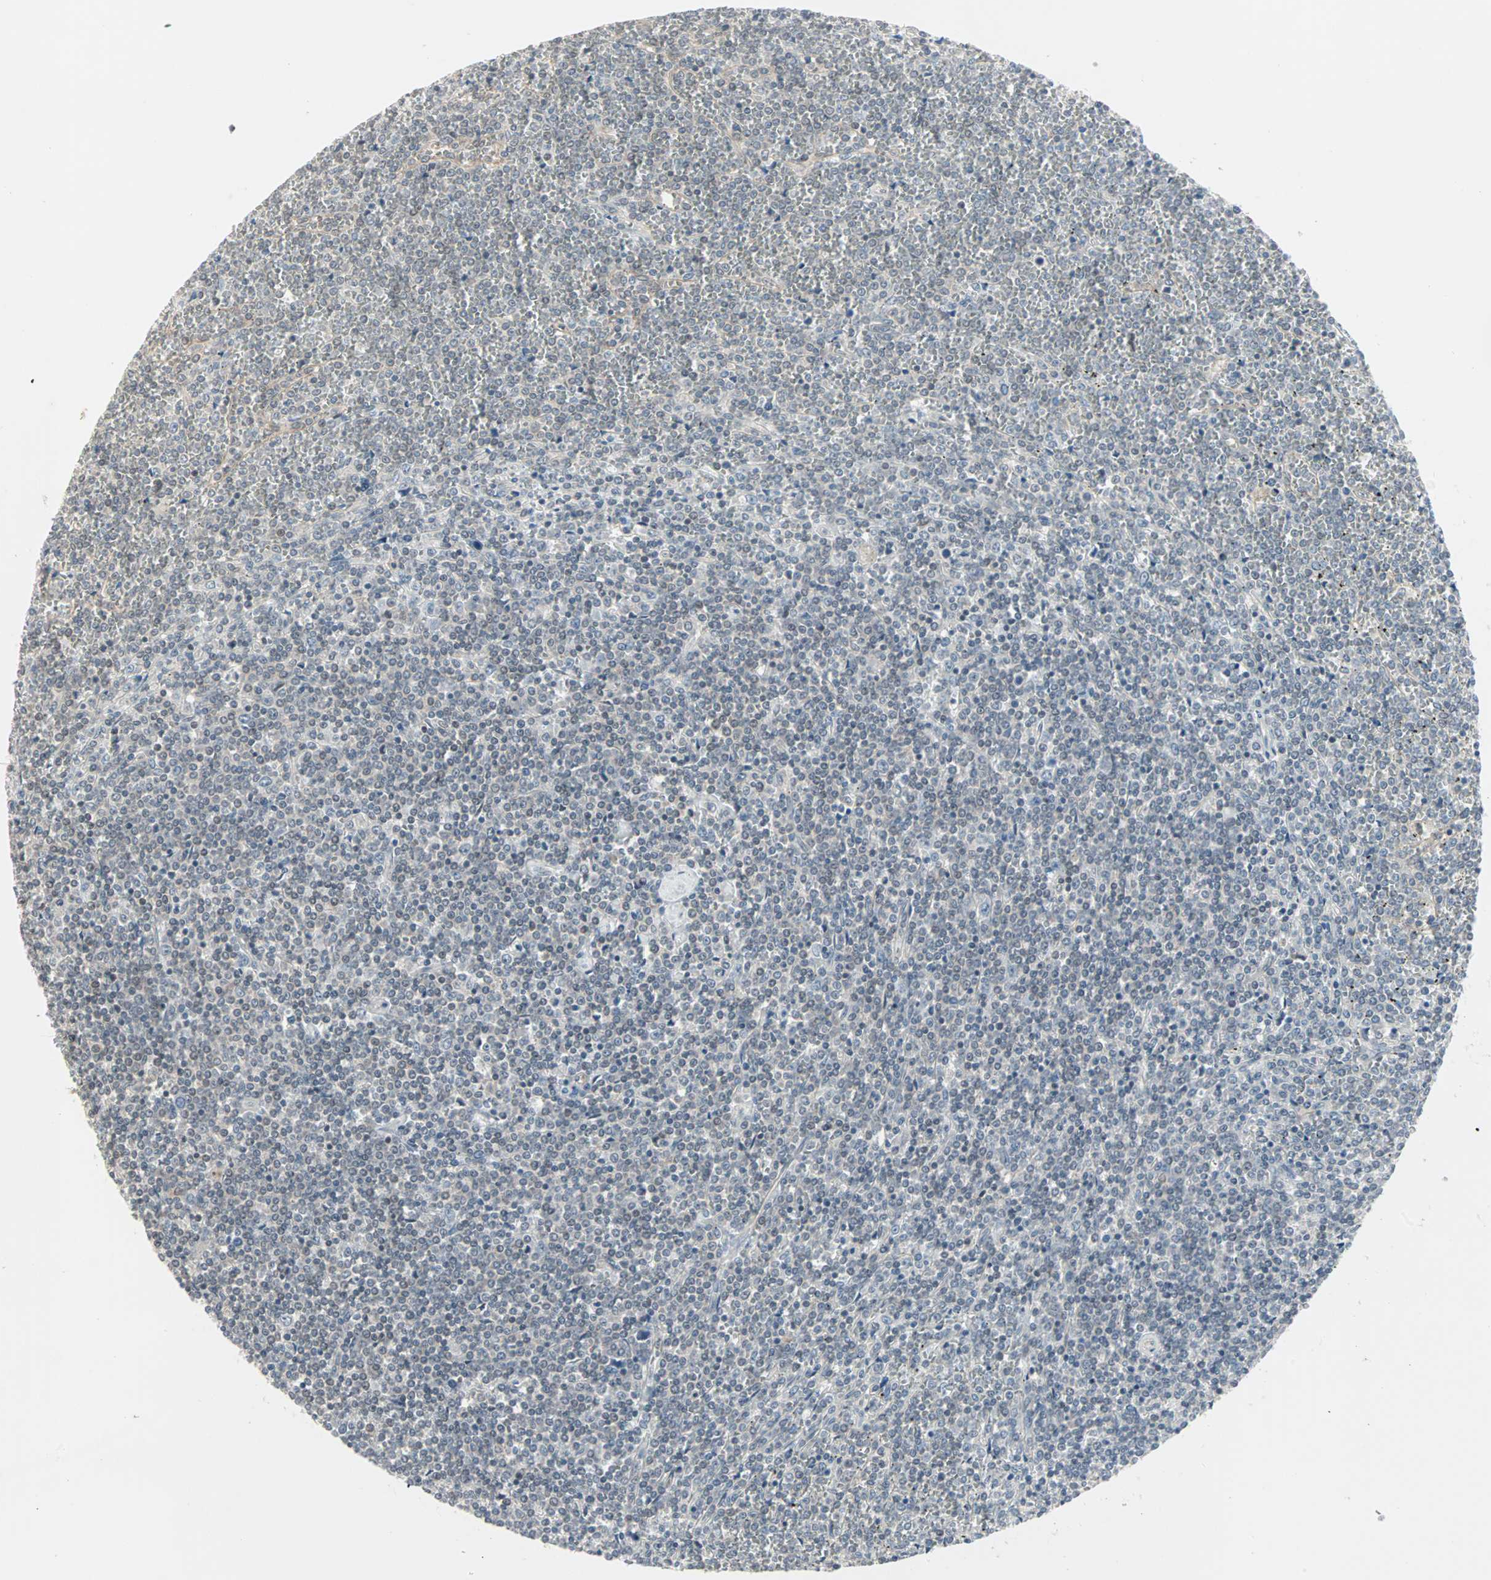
{"staining": {"intensity": "negative", "quantity": "none", "location": "none"}, "tissue": "lymphoma", "cell_type": "Tumor cells", "image_type": "cancer", "snomed": [{"axis": "morphology", "description": "Malignant lymphoma, non-Hodgkin's type, Low grade"}, {"axis": "topography", "description": "Spleen"}], "caption": "High magnification brightfield microscopy of low-grade malignant lymphoma, non-Hodgkin's type stained with DAB (brown) and counterstained with hematoxylin (blue): tumor cells show no significant staining.", "gene": "PTPA", "patient": {"sex": "female", "age": 19}}